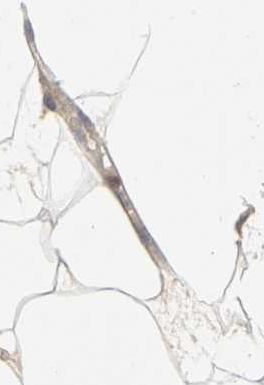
{"staining": {"intensity": "negative", "quantity": "none", "location": "none"}, "tissue": "adipose tissue", "cell_type": "Adipocytes", "image_type": "normal", "snomed": [{"axis": "morphology", "description": "Normal tissue, NOS"}, {"axis": "morphology", "description": "Duct carcinoma"}, {"axis": "topography", "description": "Breast"}, {"axis": "topography", "description": "Adipose tissue"}], "caption": "Immunohistochemistry (IHC) of normal human adipose tissue reveals no expression in adipocytes.", "gene": "IRAK1", "patient": {"sex": "female", "age": 37}}